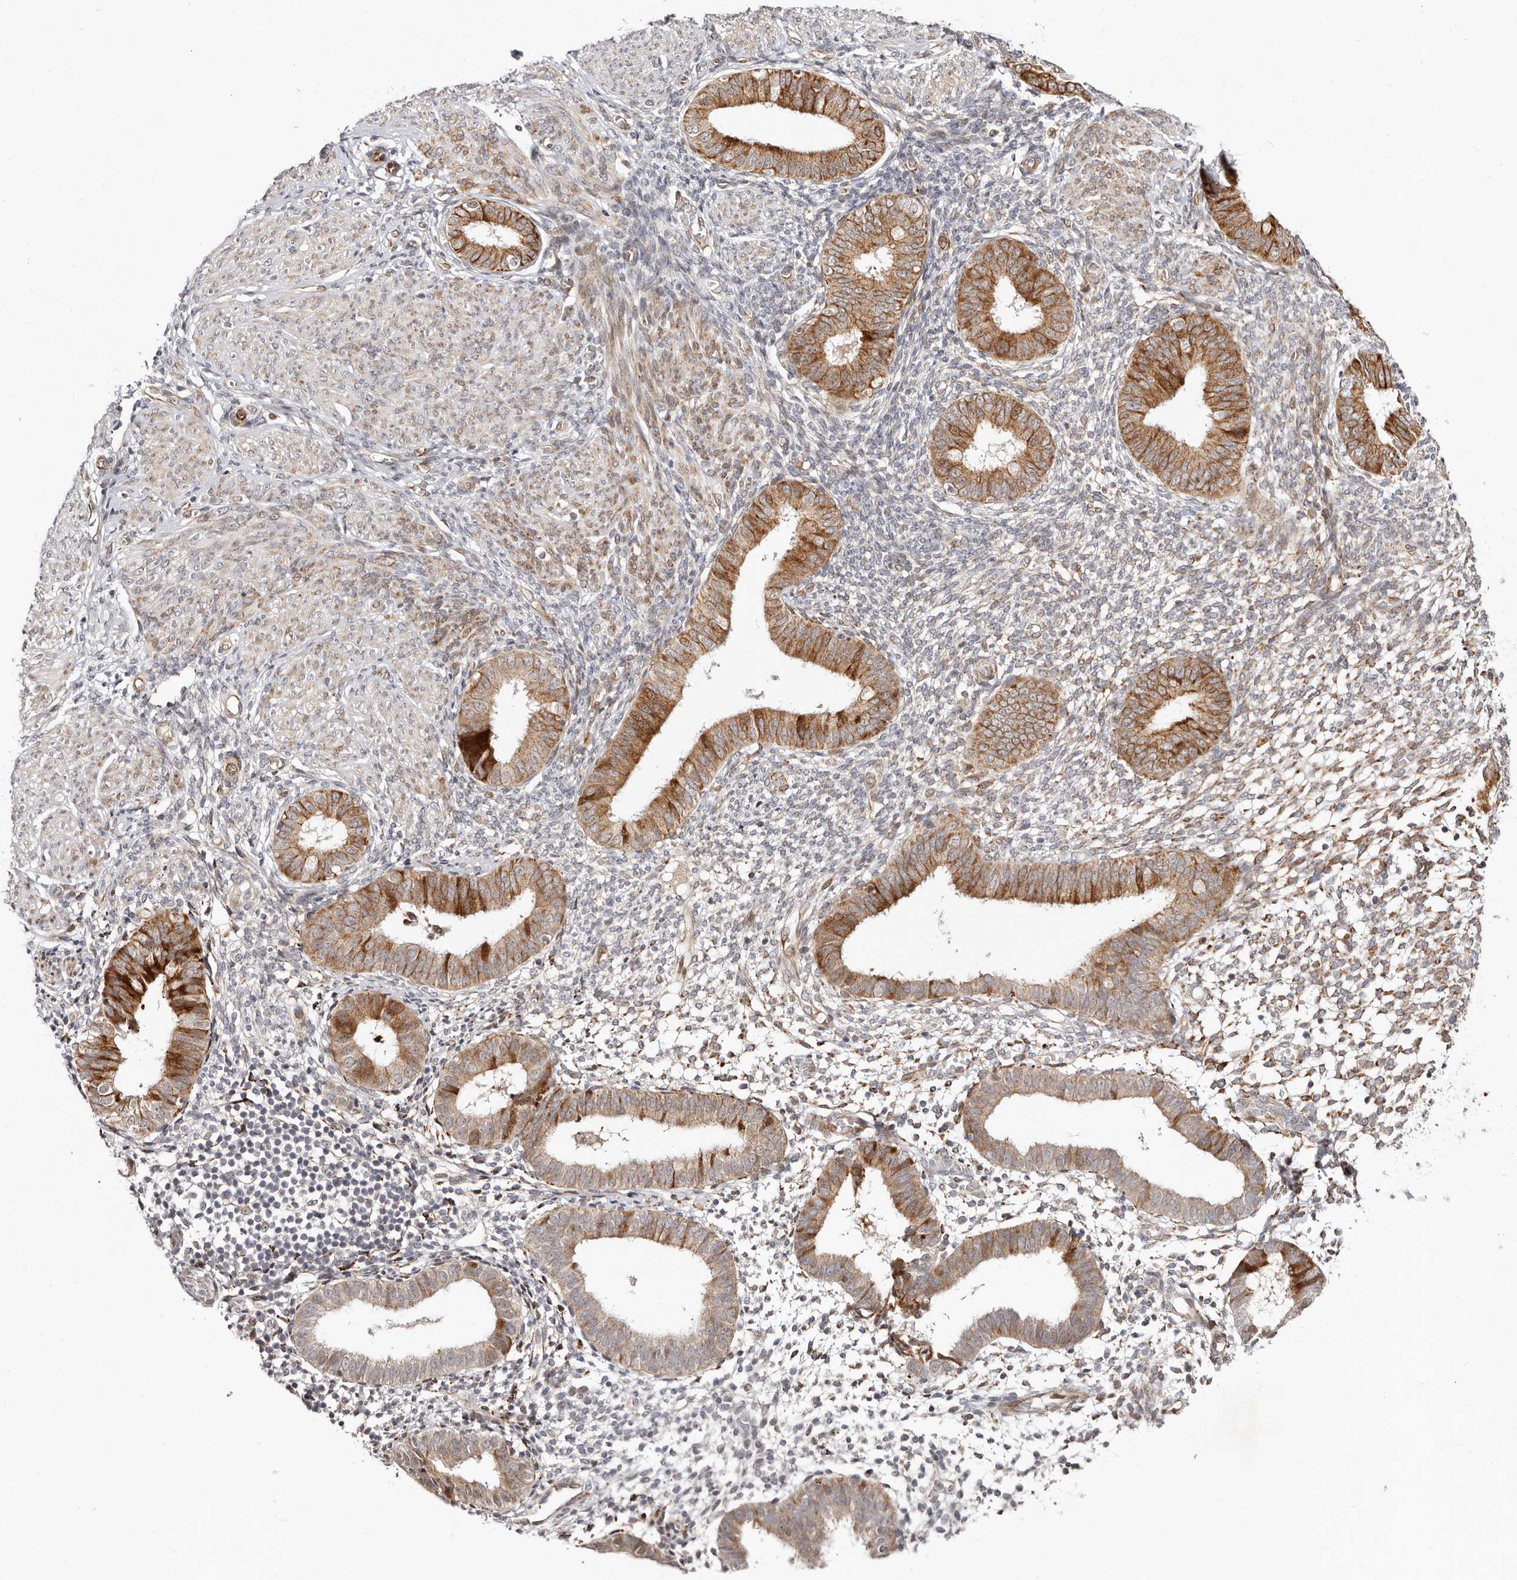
{"staining": {"intensity": "moderate", "quantity": "<25%", "location": "cytoplasmic/membranous"}, "tissue": "endometrium", "cell_type": "Cells in endometrial stroma", "image_type": "normal", "snomed": [{"axis": "morphology", "description": "Normal tissue, NOS"}, {"axis": "topography", "description": "Uterus"}, {"axis": "topography", "description": "Endometrium"}], "caption": "Immunohistochemical staining of benign endometrium demonstrates <25% levels of moderate cytoplasmic/membranous protein expression in approximately <25% of cells in endometrial stroma.", "gene": "BCL2L15", "patient": {"sex": "female", "age": 48}}